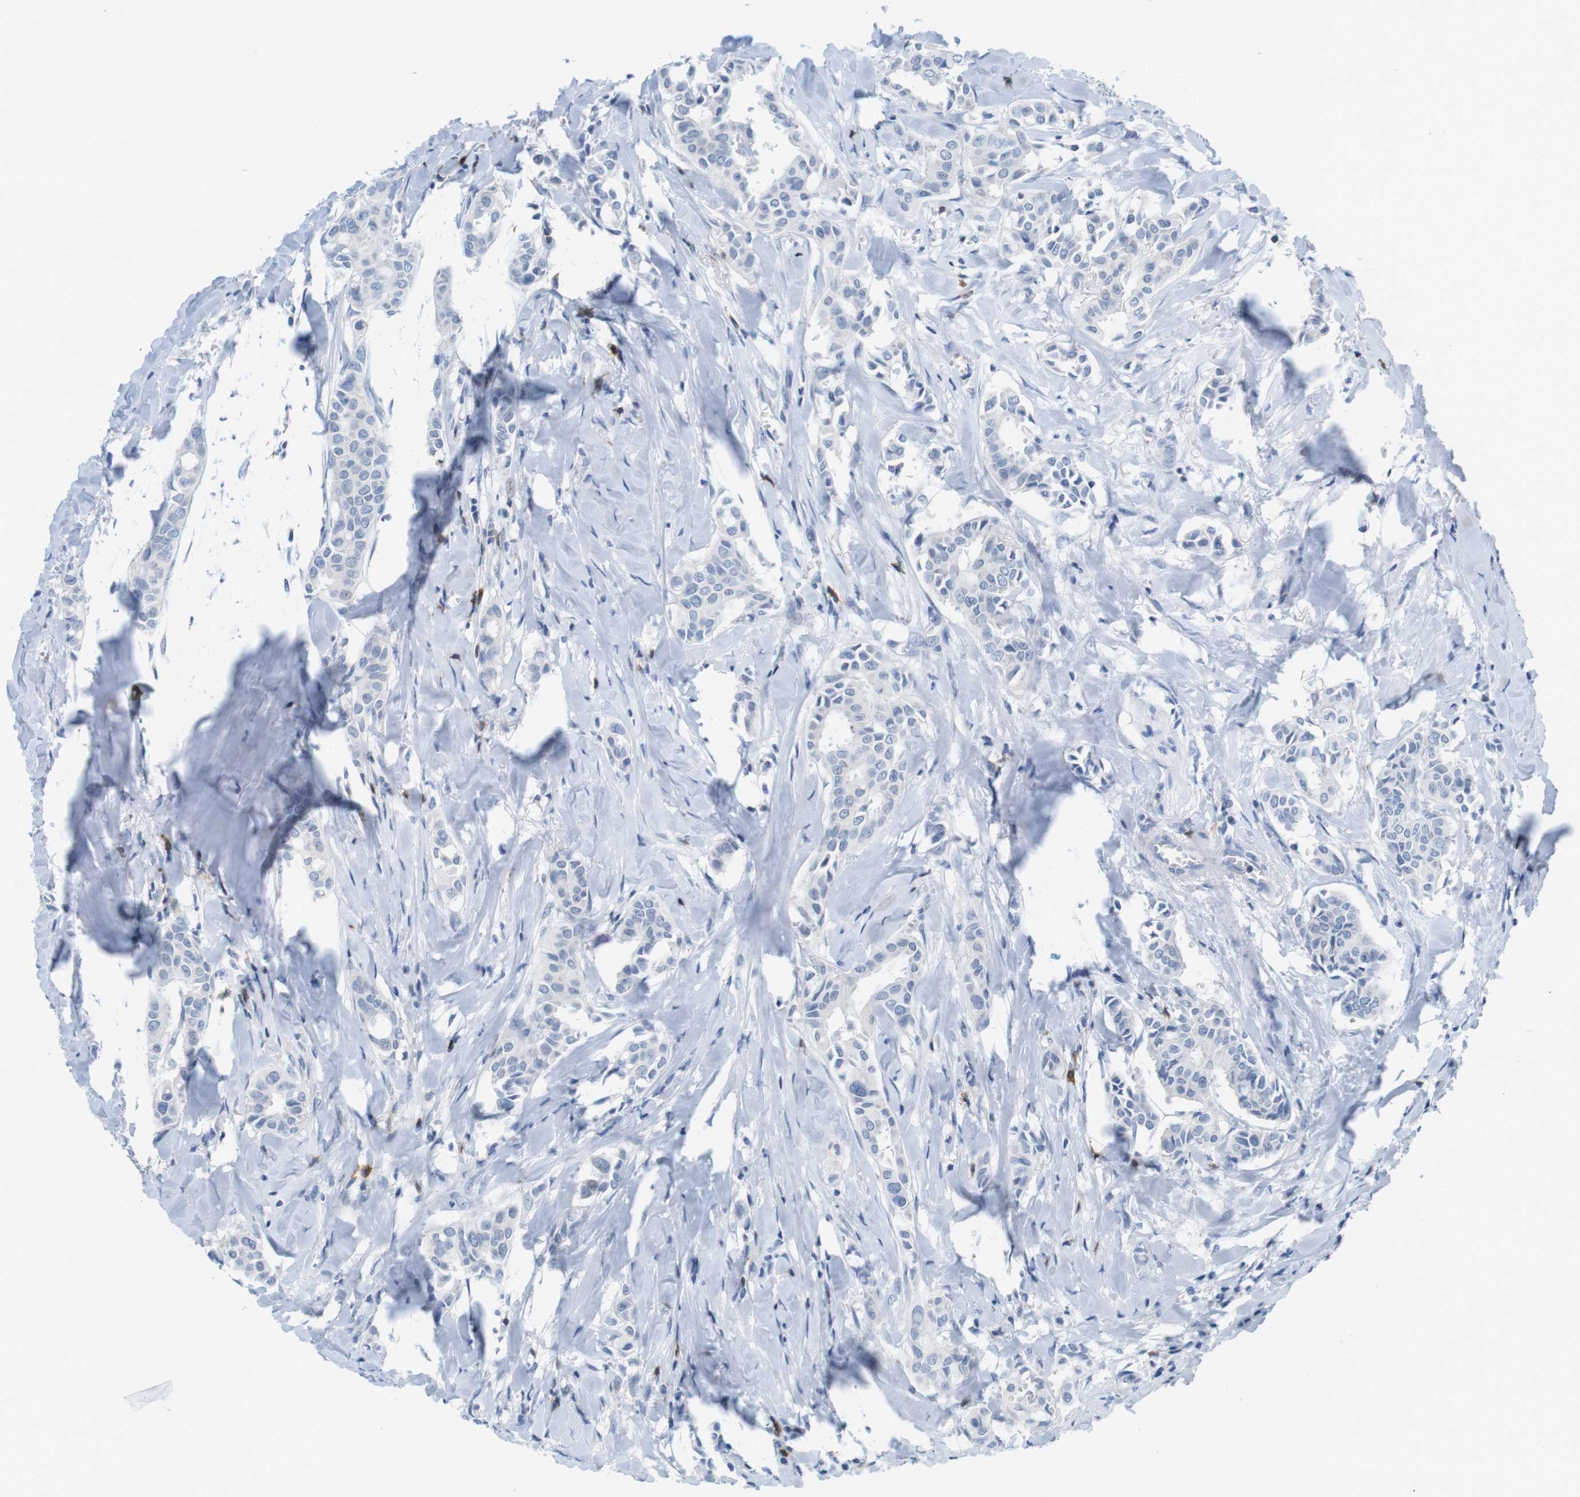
{"staining": {"intensity": "negative", "quantity": "none", "location": "none"}, "tissue": "head and neck cancer", "cell_type": "Tumor cells", "image_type": "cancer", "snomed": [{"axis": "morphology", "description": "Adenocarcinoma, NOS"}, {"axis": "topography", "description": "Salivary gland"}, {"axis": "topography", "description": "Head-Neck"}], "caption": "Head and neck cancer (adenocarcinoma) was stained to show a protein in brown. There is no significant staining in tumor cells.", "gene": "CD5", "patient": {"sex": "female", "age": 59}}